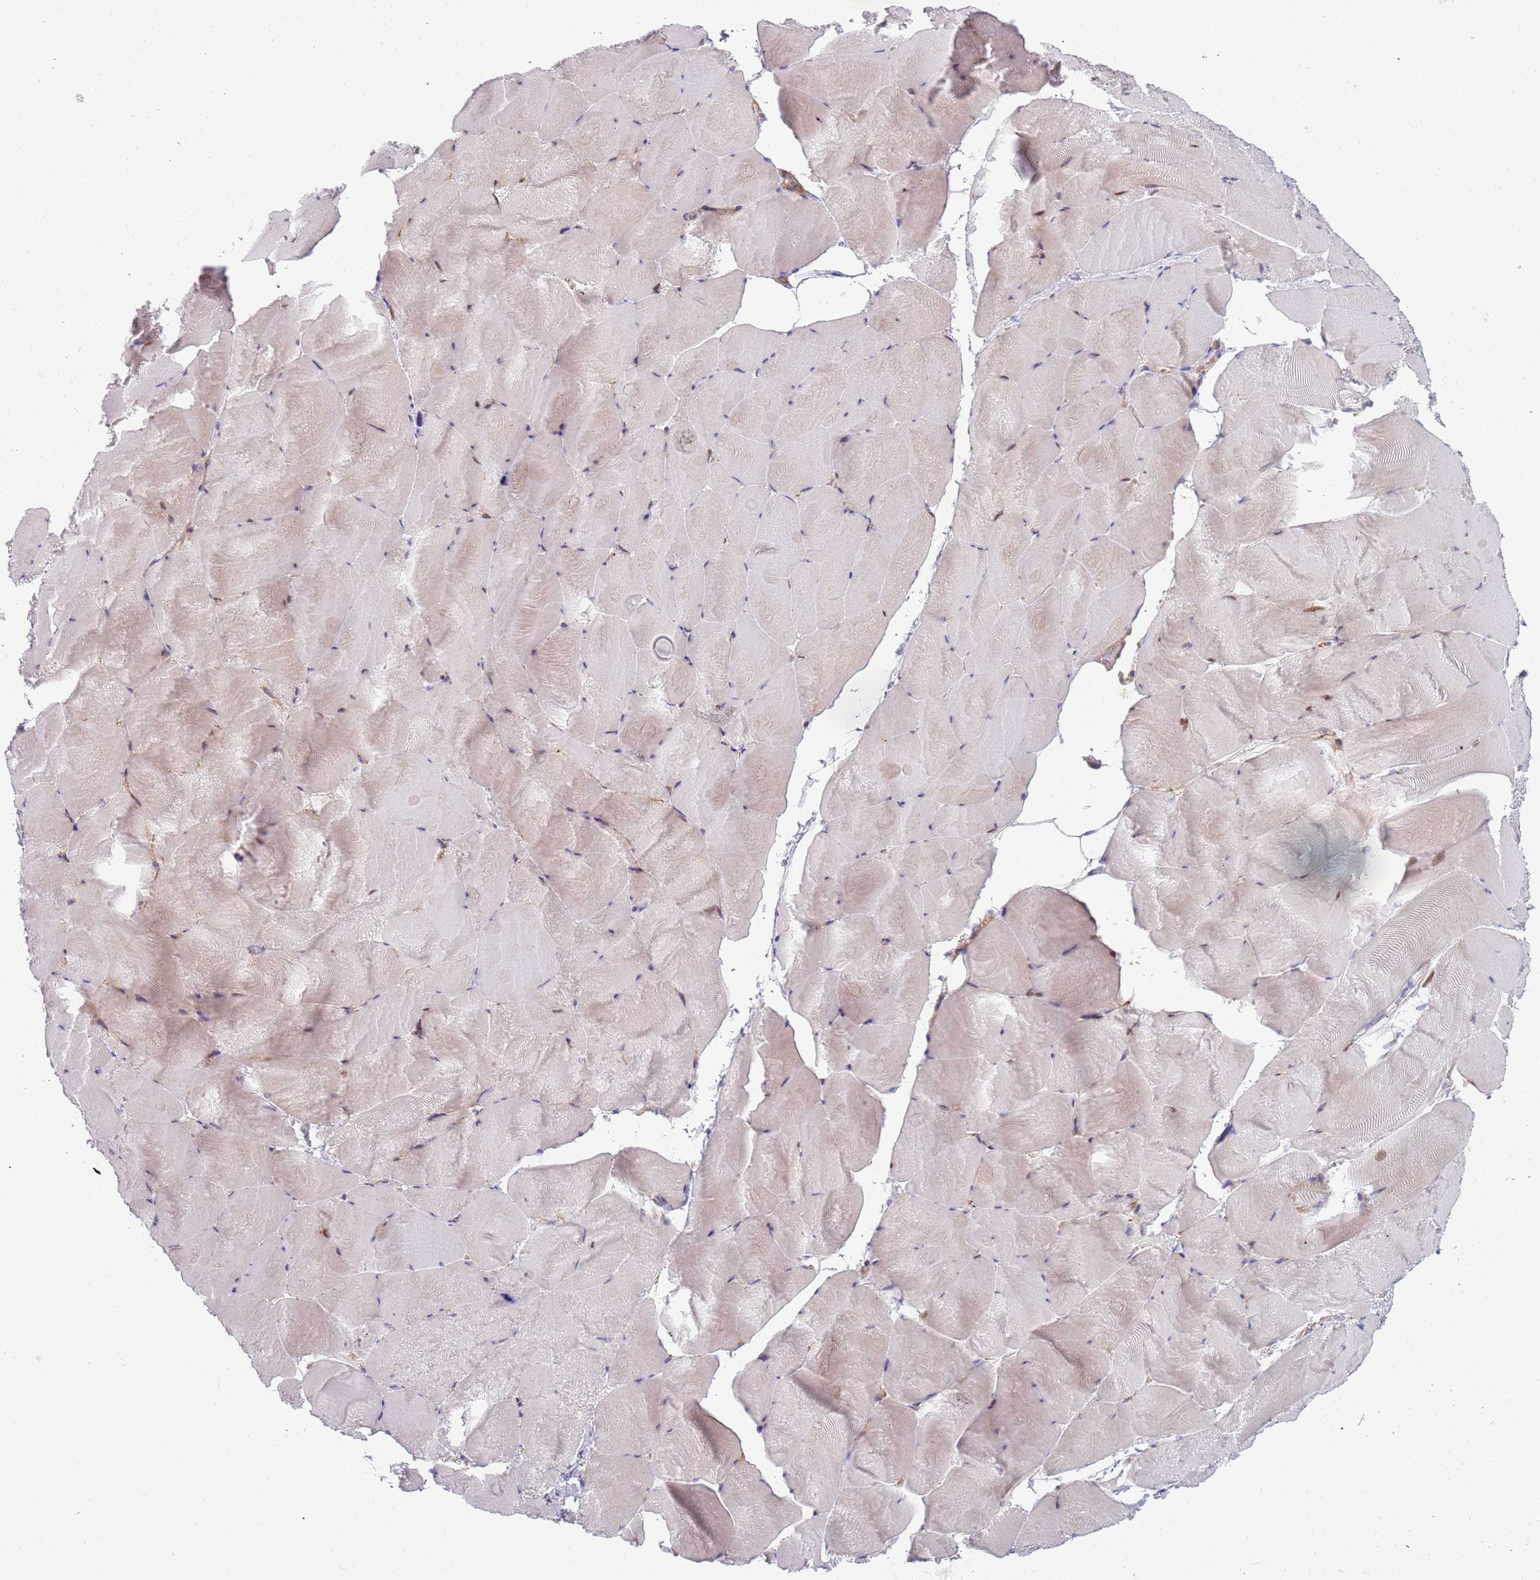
{"staining": {"intensity": "negative", "quantity": "none", "location": "none"}, "tissue": "skeletal muscle", "cell_type": "Myocytes", "image_type": "normal", "snomed": [{"axis": "morphology", "description": "Normal tissue, NOS"}, {"axis": "topography", "description": "Skeletal muscle"}], "caption": "This is a histopathology image of immunohistochemistry (IHC) staining of benign skeletal muscle, which shows no positivity in myocytes.", "gene": "NADK", "patient": {"sex": "female", "age": 64}}